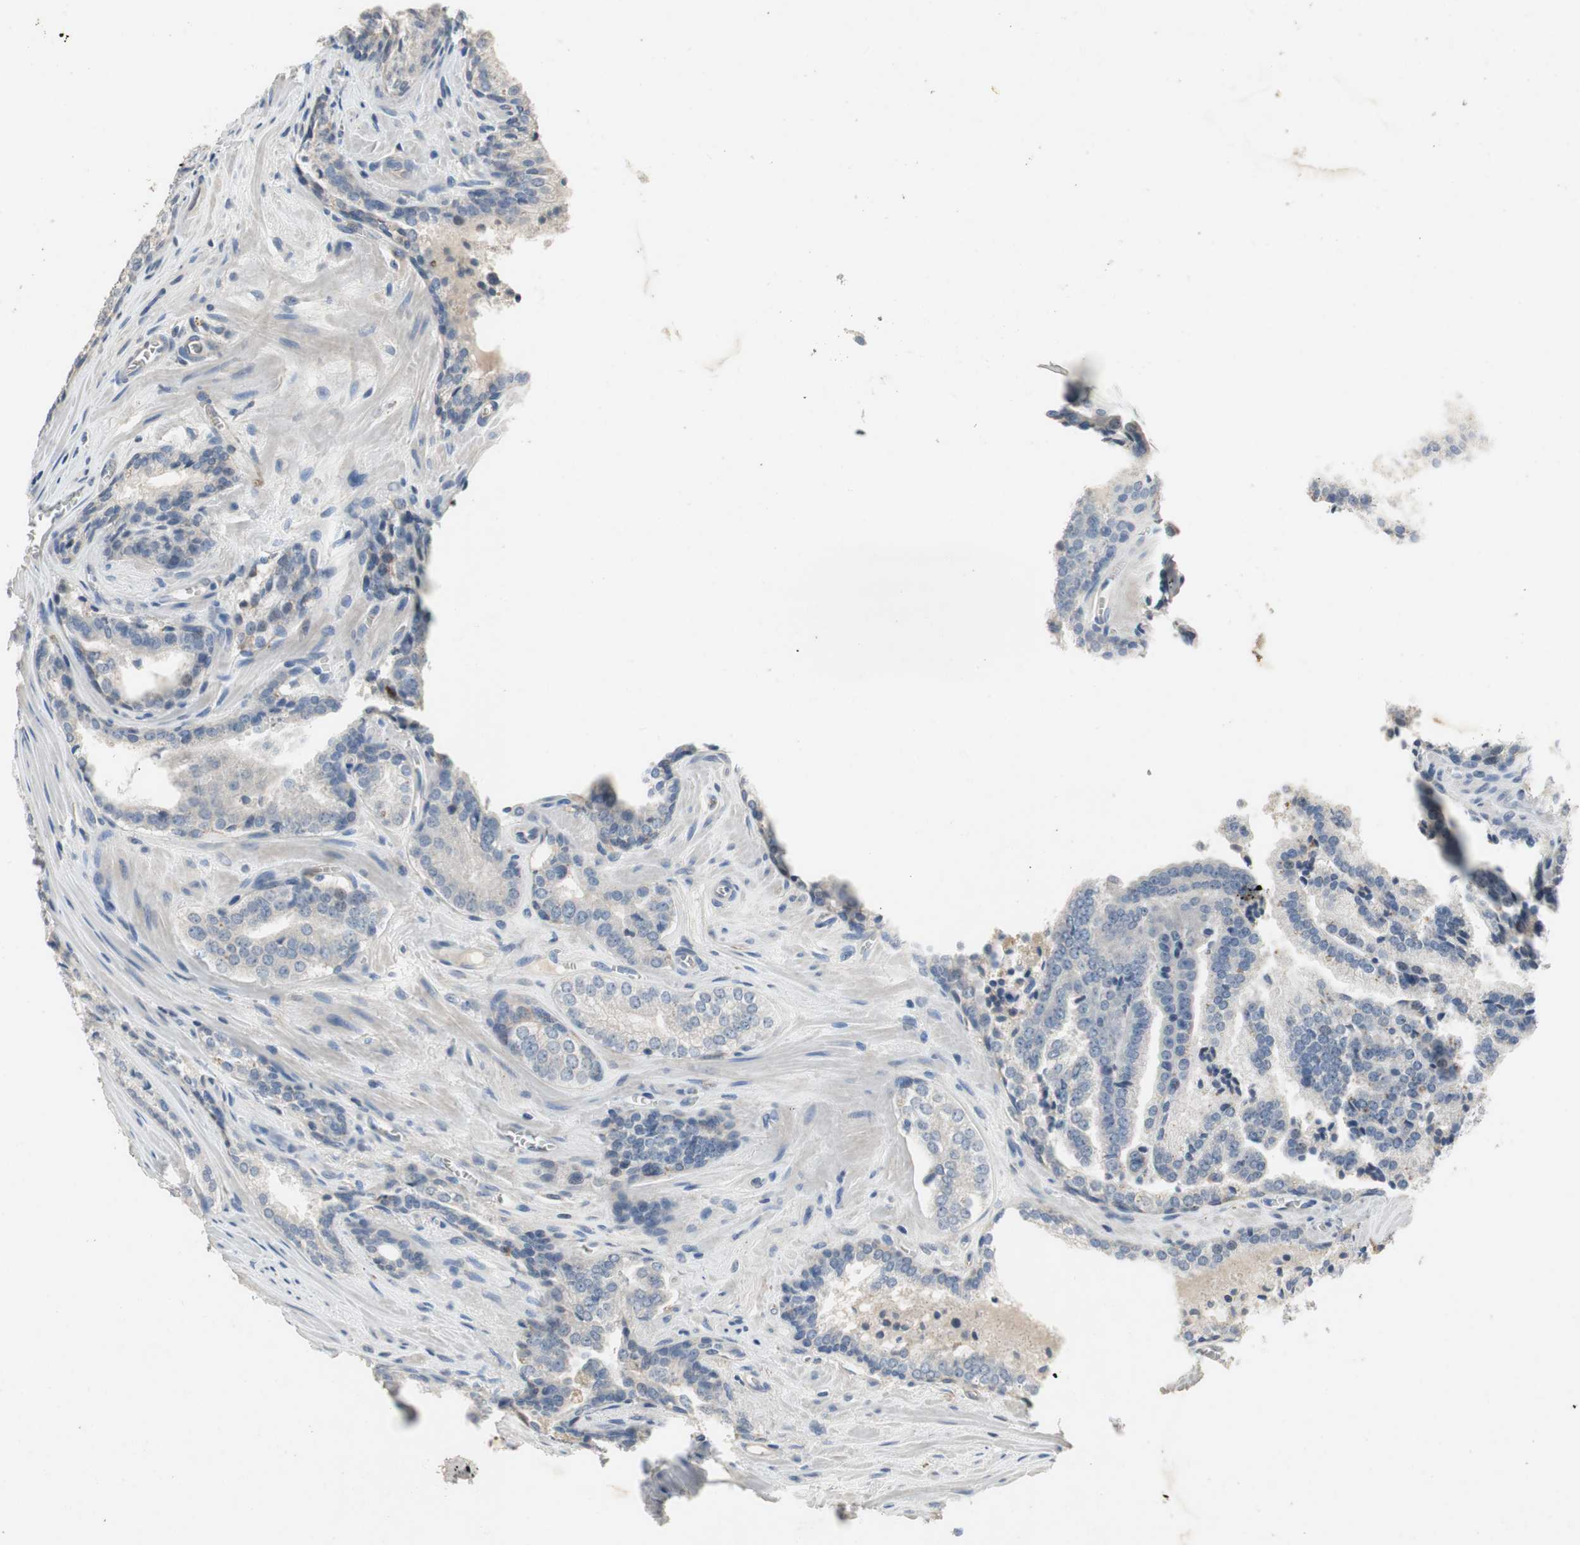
{"staining": {"intensity": "negative", "quantity": "none", "location": "none"}, "tissue": "prostate cancer", "cell_type": "Tumor cells", "image_type": "cancer", "snomed": [{"axis": "morphology", "description": "Adenocarcinoma, Low grade"}, {"axis": "topography", "description": "Prostate"}], "caption": "Immunohistochemical staining of human prostate low-grade adenocarcinoma displays no significant expression in tumor cells. (Stains: DAB immunohistochemistry with hematoxylin counter stain, Microscopy: brightfield microscopy at high magnification).", "gene": "ALPL", "patient": {"sex": "male", "age": 60}}